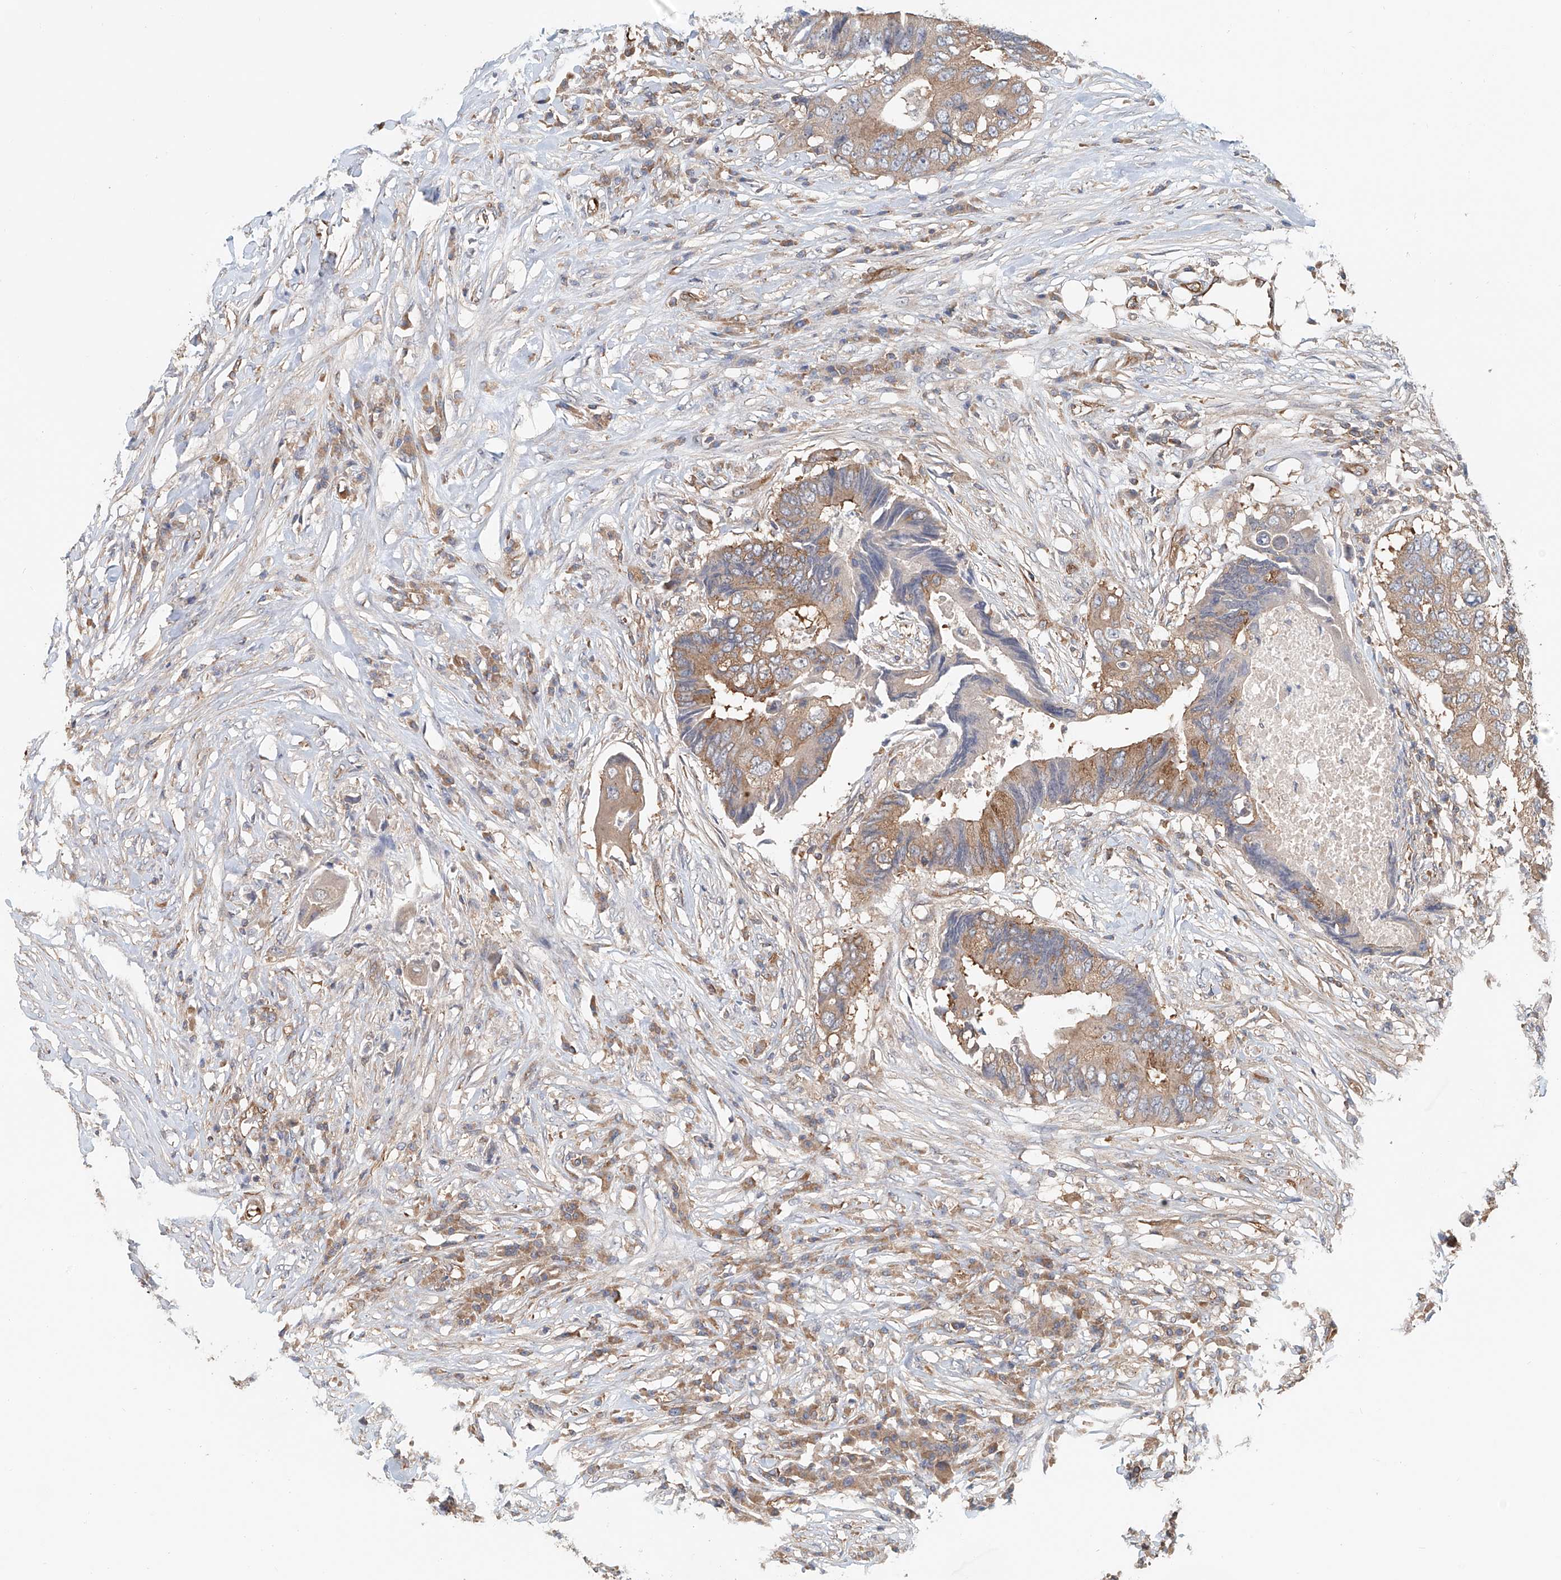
{"staining": {"intensity": "moderate", "quantity": "25%-75%", "location": "cytoplasmic/membranous"}, "tissue": "colorectal cancer", "cell_type": "Tumor cells", "image_type": "cancer", "snomed": [{"axis": "morphology", "description": "Adenocarcinoma, NOS"}, {"axis": "topography", "description": "Colon"}], "caption": "Brown immunohistochemical staining in human colorectal adenocarcinoma reveals moderate cytoplasmic/membranous positivity in about 25%-75% of tumor cells.", "gene": "FRYL", "patient": {"sex": "male", "age": 71}}